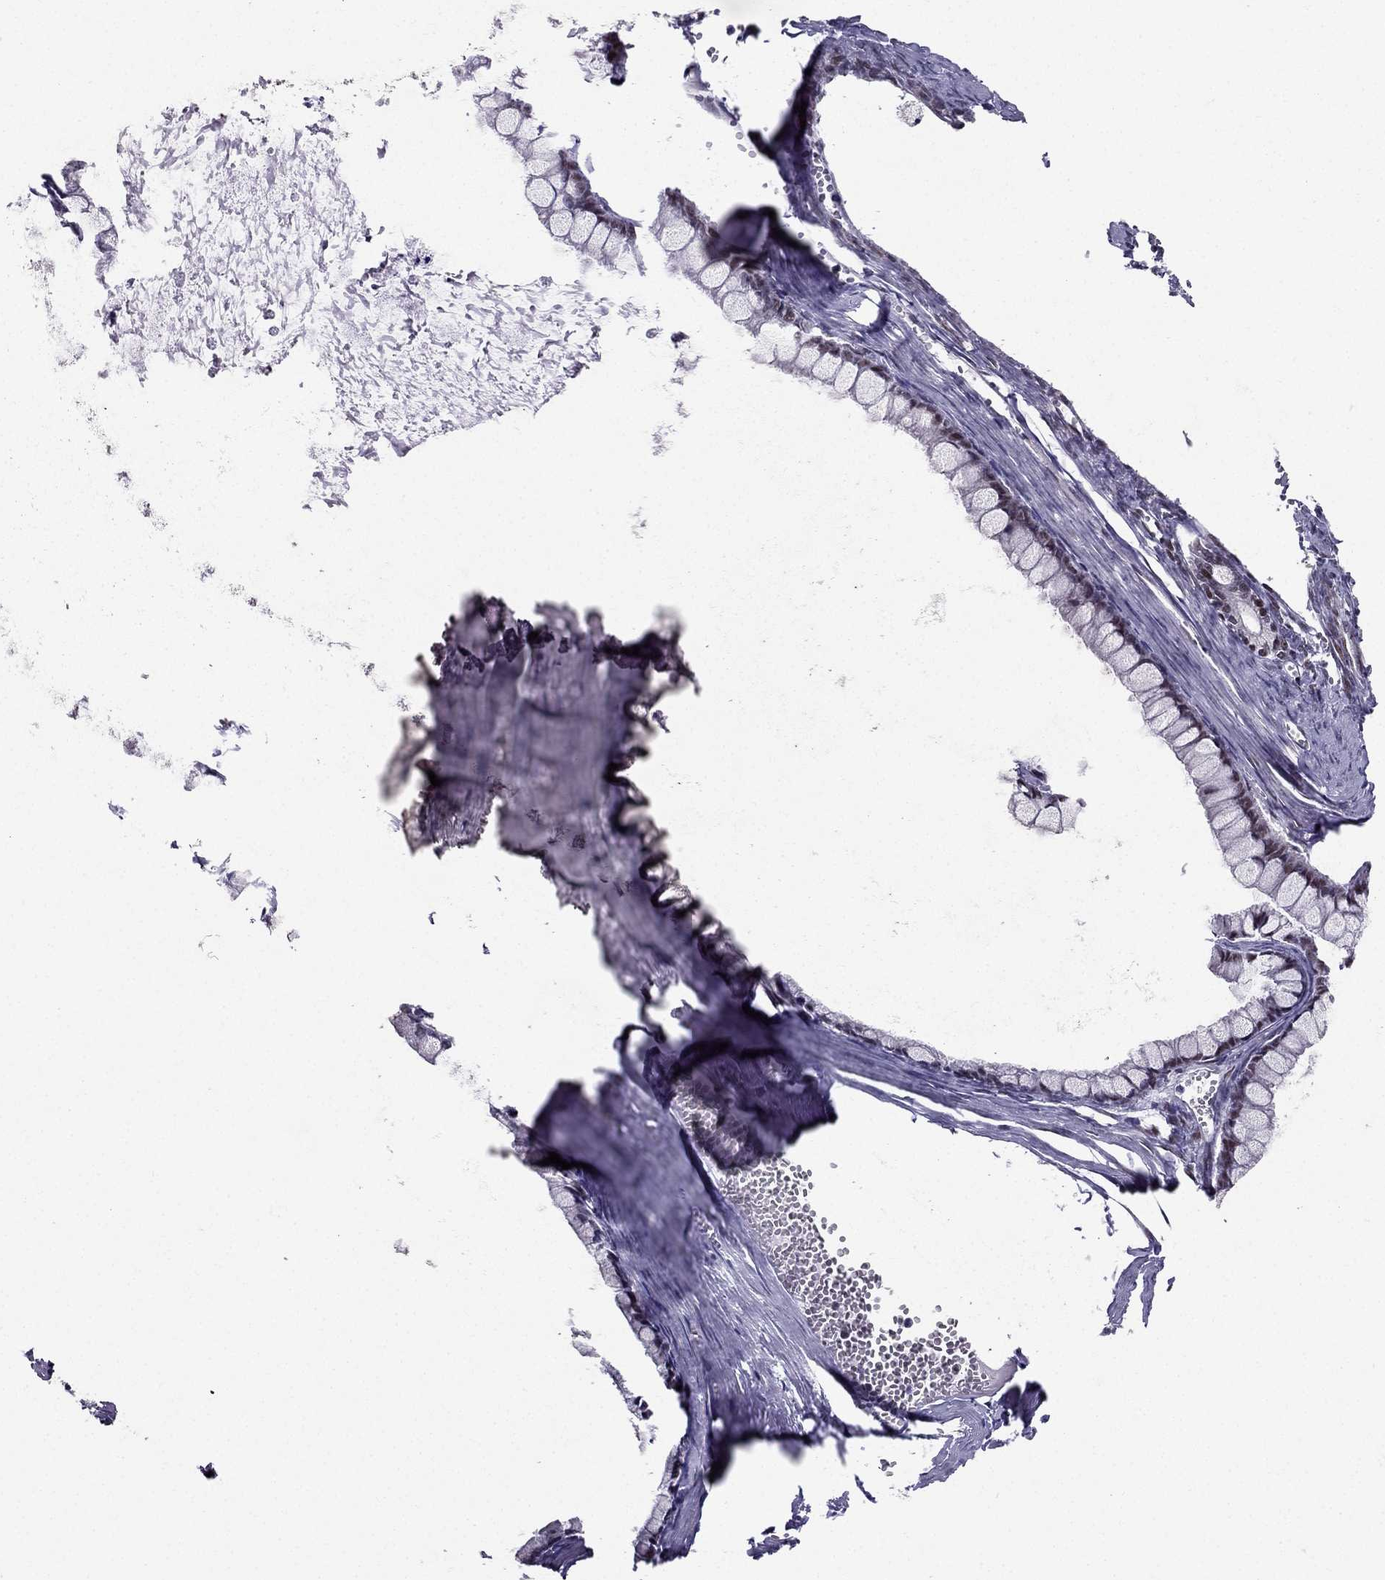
{"staining": {"intensity": "negative", "quantity": "none", "location": "none"}, "tissue": "ovarian cancer", "cell_type": "Tumor cells", "image_type": "cancer", "snomed": [{"axis": "morphology", "description": "Cystadenocarcinoma, mucinous, NOS"}, {"axis": "topography", "description": "Ovary"}], "caption": "IHC image of neoplastic tissue: mucinous cystadenocarcinoma (ovarian) stained with DAB displays no significant protein staining in tumor cells.", "gene": "RPRD2", "patient": {"sex": "female", "age": 67}}